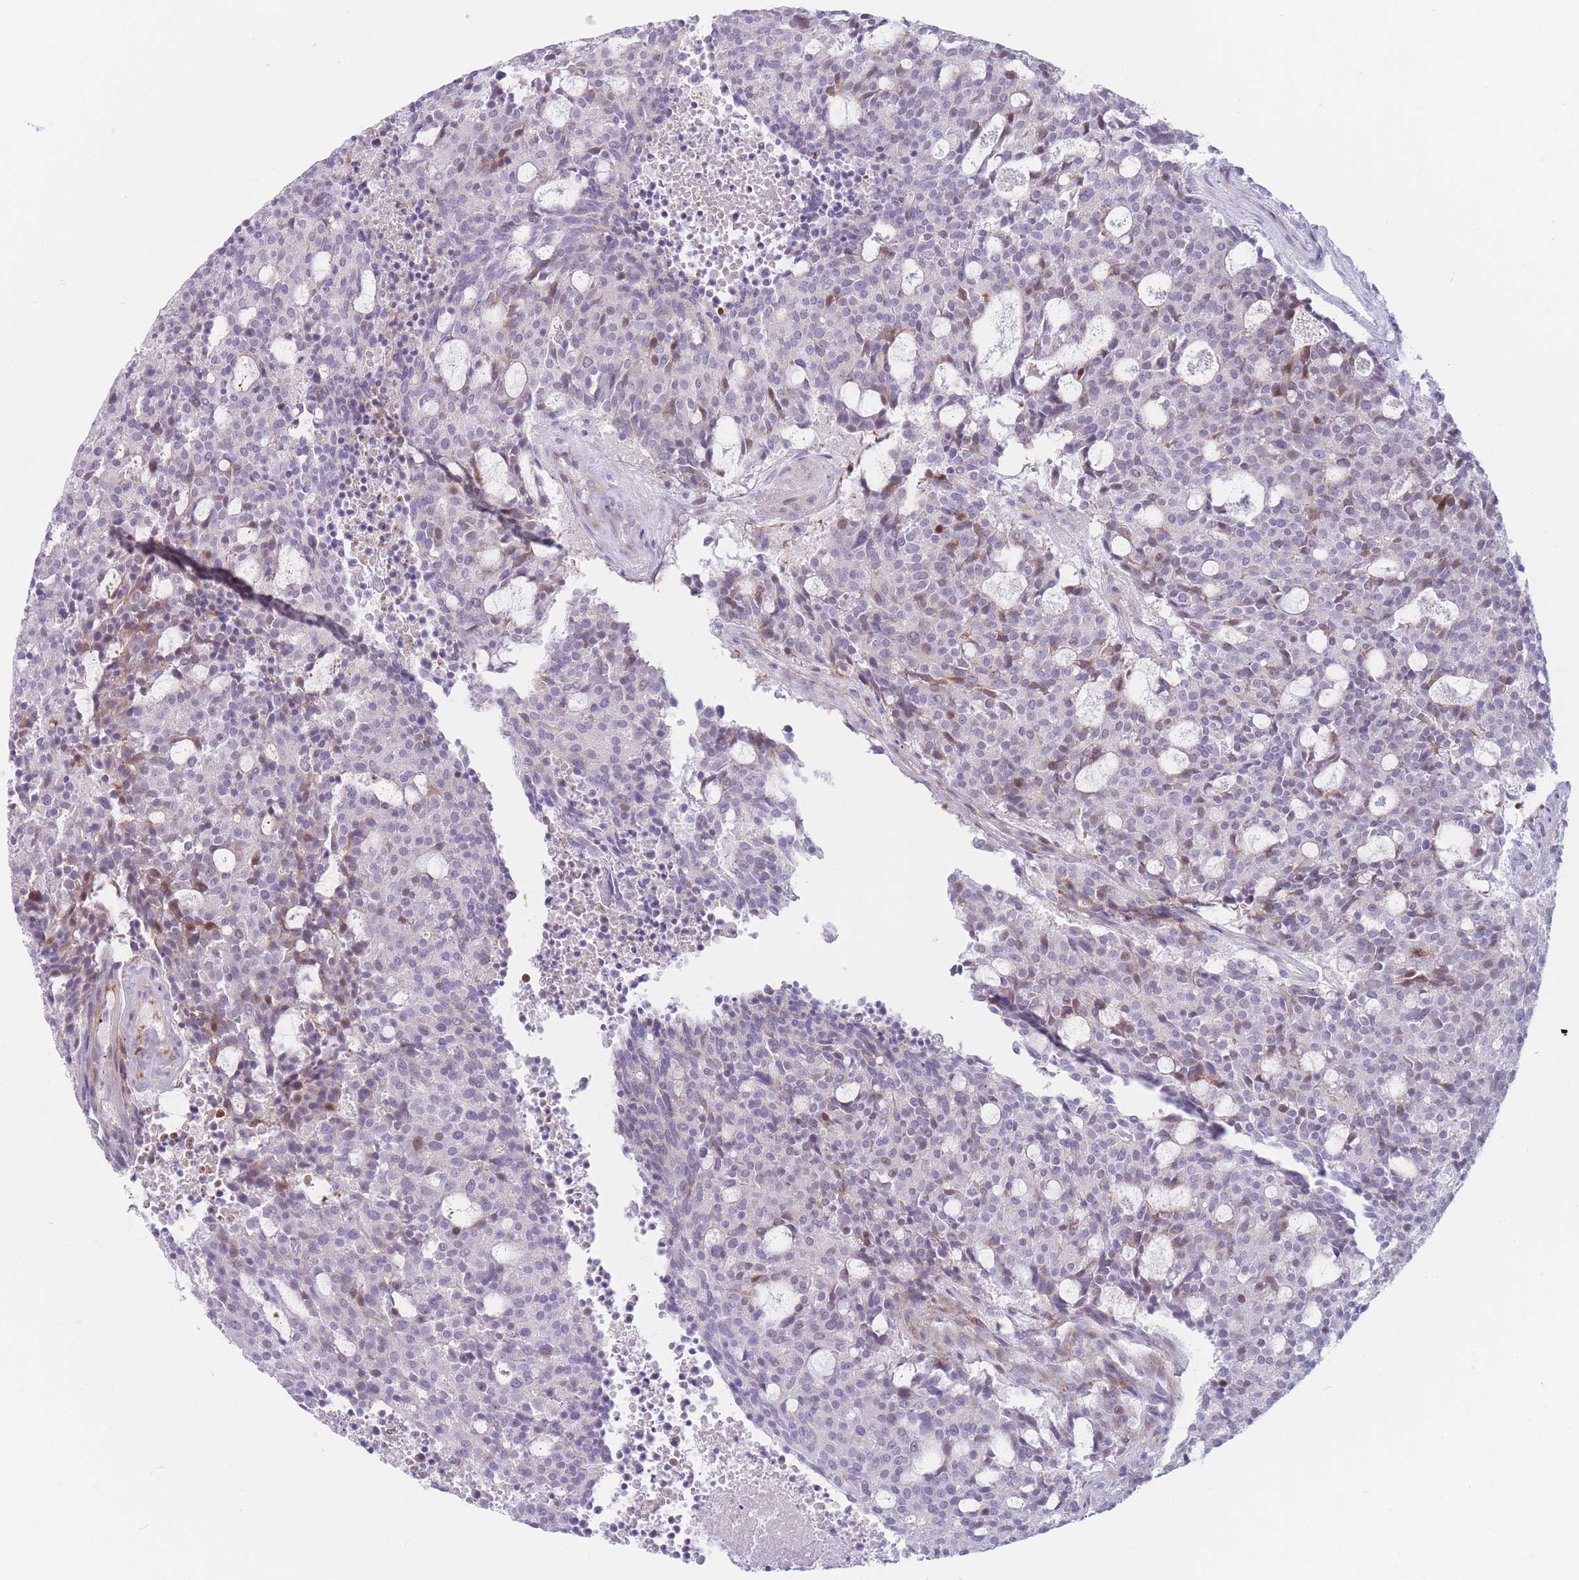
{"staining": {"intensity": "weak", "quantity": "<25%", "location": "cytoplasmic/membranous,nuclear"}, "tissue": "carcinoid", "cell_type": "Tumor cells", "image_type": "cancer", "snomed": [{"axis": "morphology", "description": "Carcinoid, malignant, NOS"}, {"axis": "topography", "description": "Pancreas"}], "caption": "IHC image of neoplastic tissue: carcinoid stained with DAB reveals no significant protein staining in tumor cells.", "gene": "IFNA6", "patient": {"sex": "female", "age": 54}}